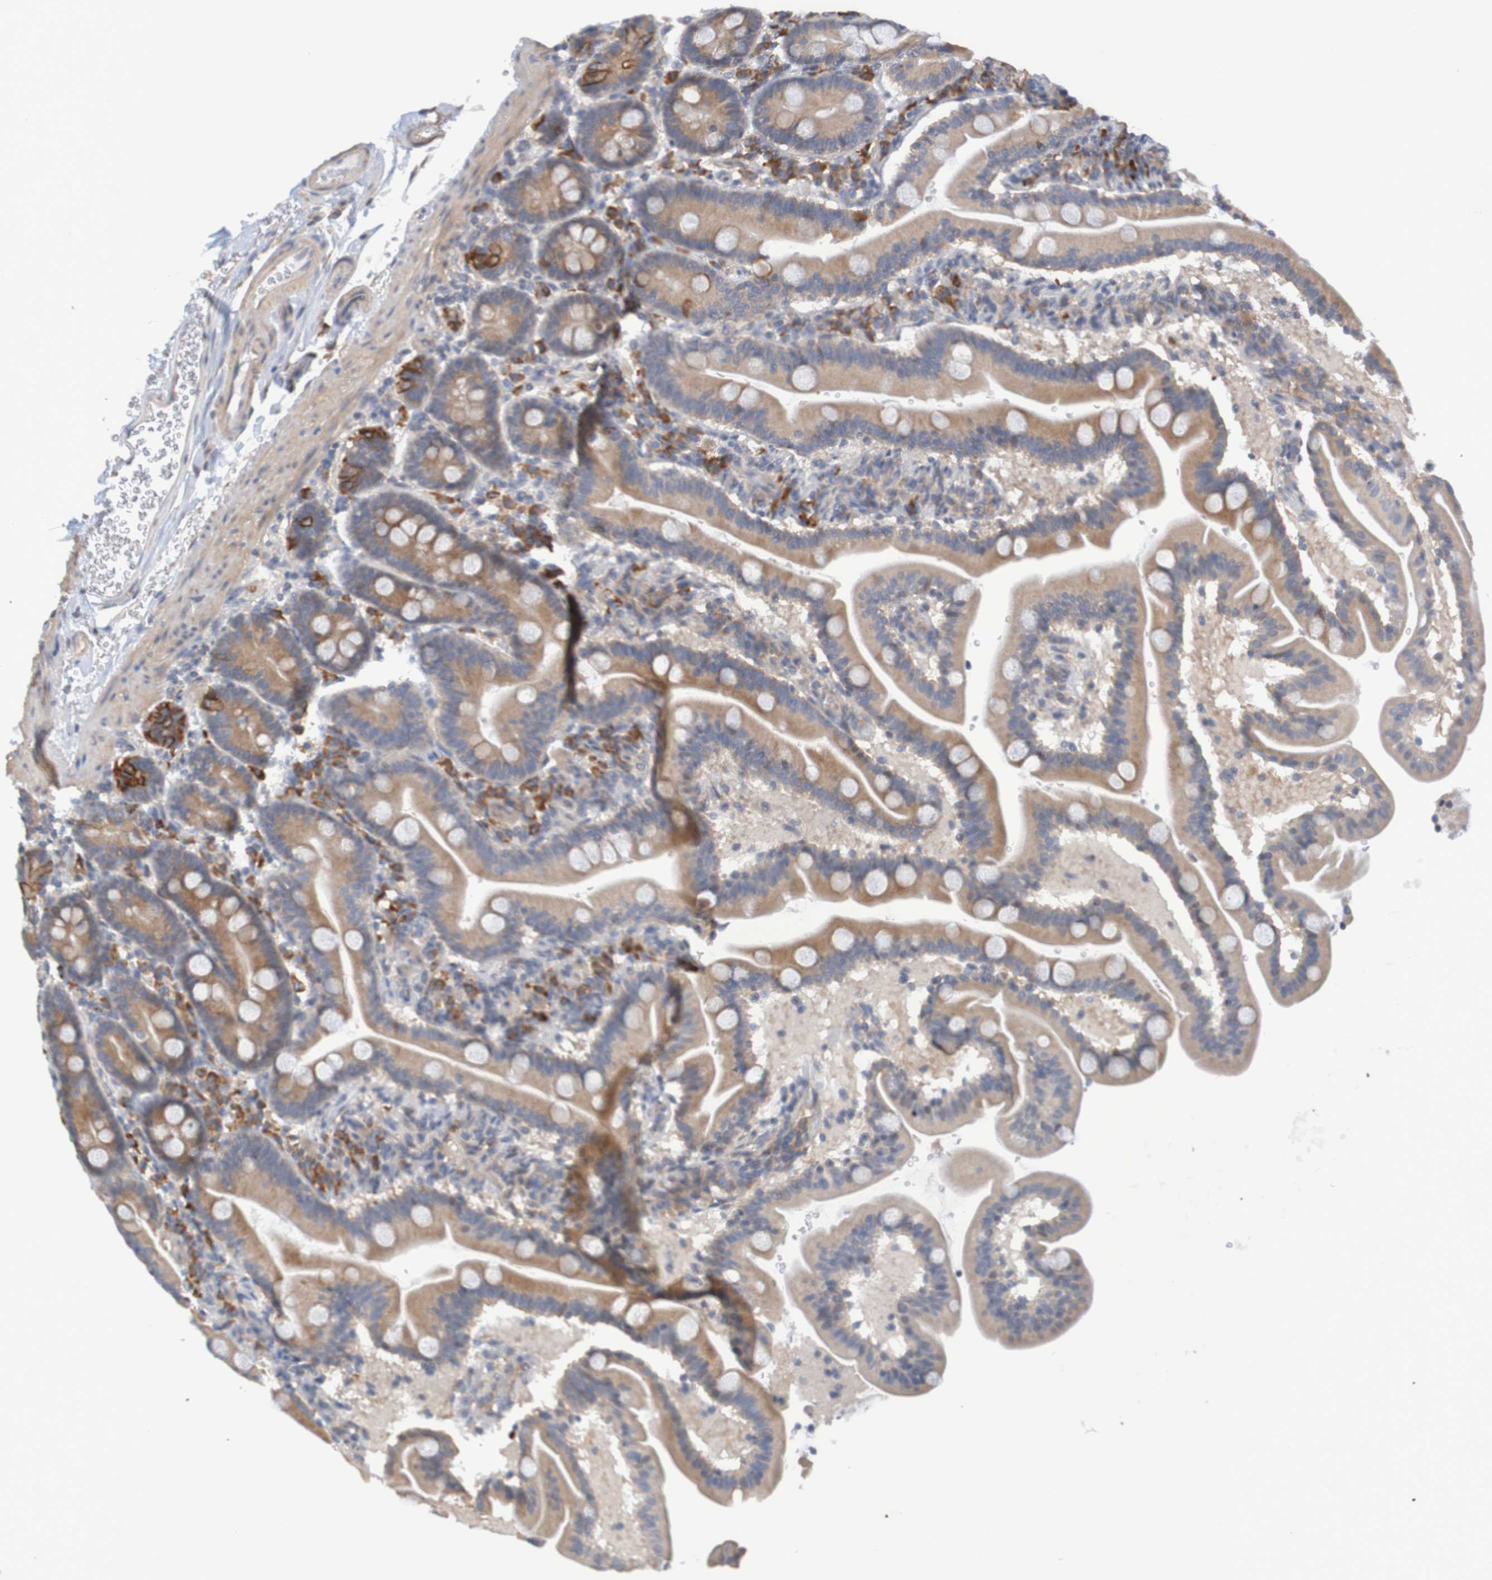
{"staining": {"intensity": "moderate", "quantity": ">75%", "location": "cytoplasmic/membranous"}, "tissue": "duodenum", "cell_type": "Glandular cells", "image_type": "normal", "snomed": [{"axis": "morphology", "description": "Normal tissue, NOS"}, {"axis": "topography", "description": "Duodenum"}], "caption": "This is an image of immunohistochemistry staining of normal duodenum, which shows moderate staining in the cytoplasmic/membranous of glandular cells.", "gene": "CLDN18", "patient": {"sex": "male", "age": 54}}